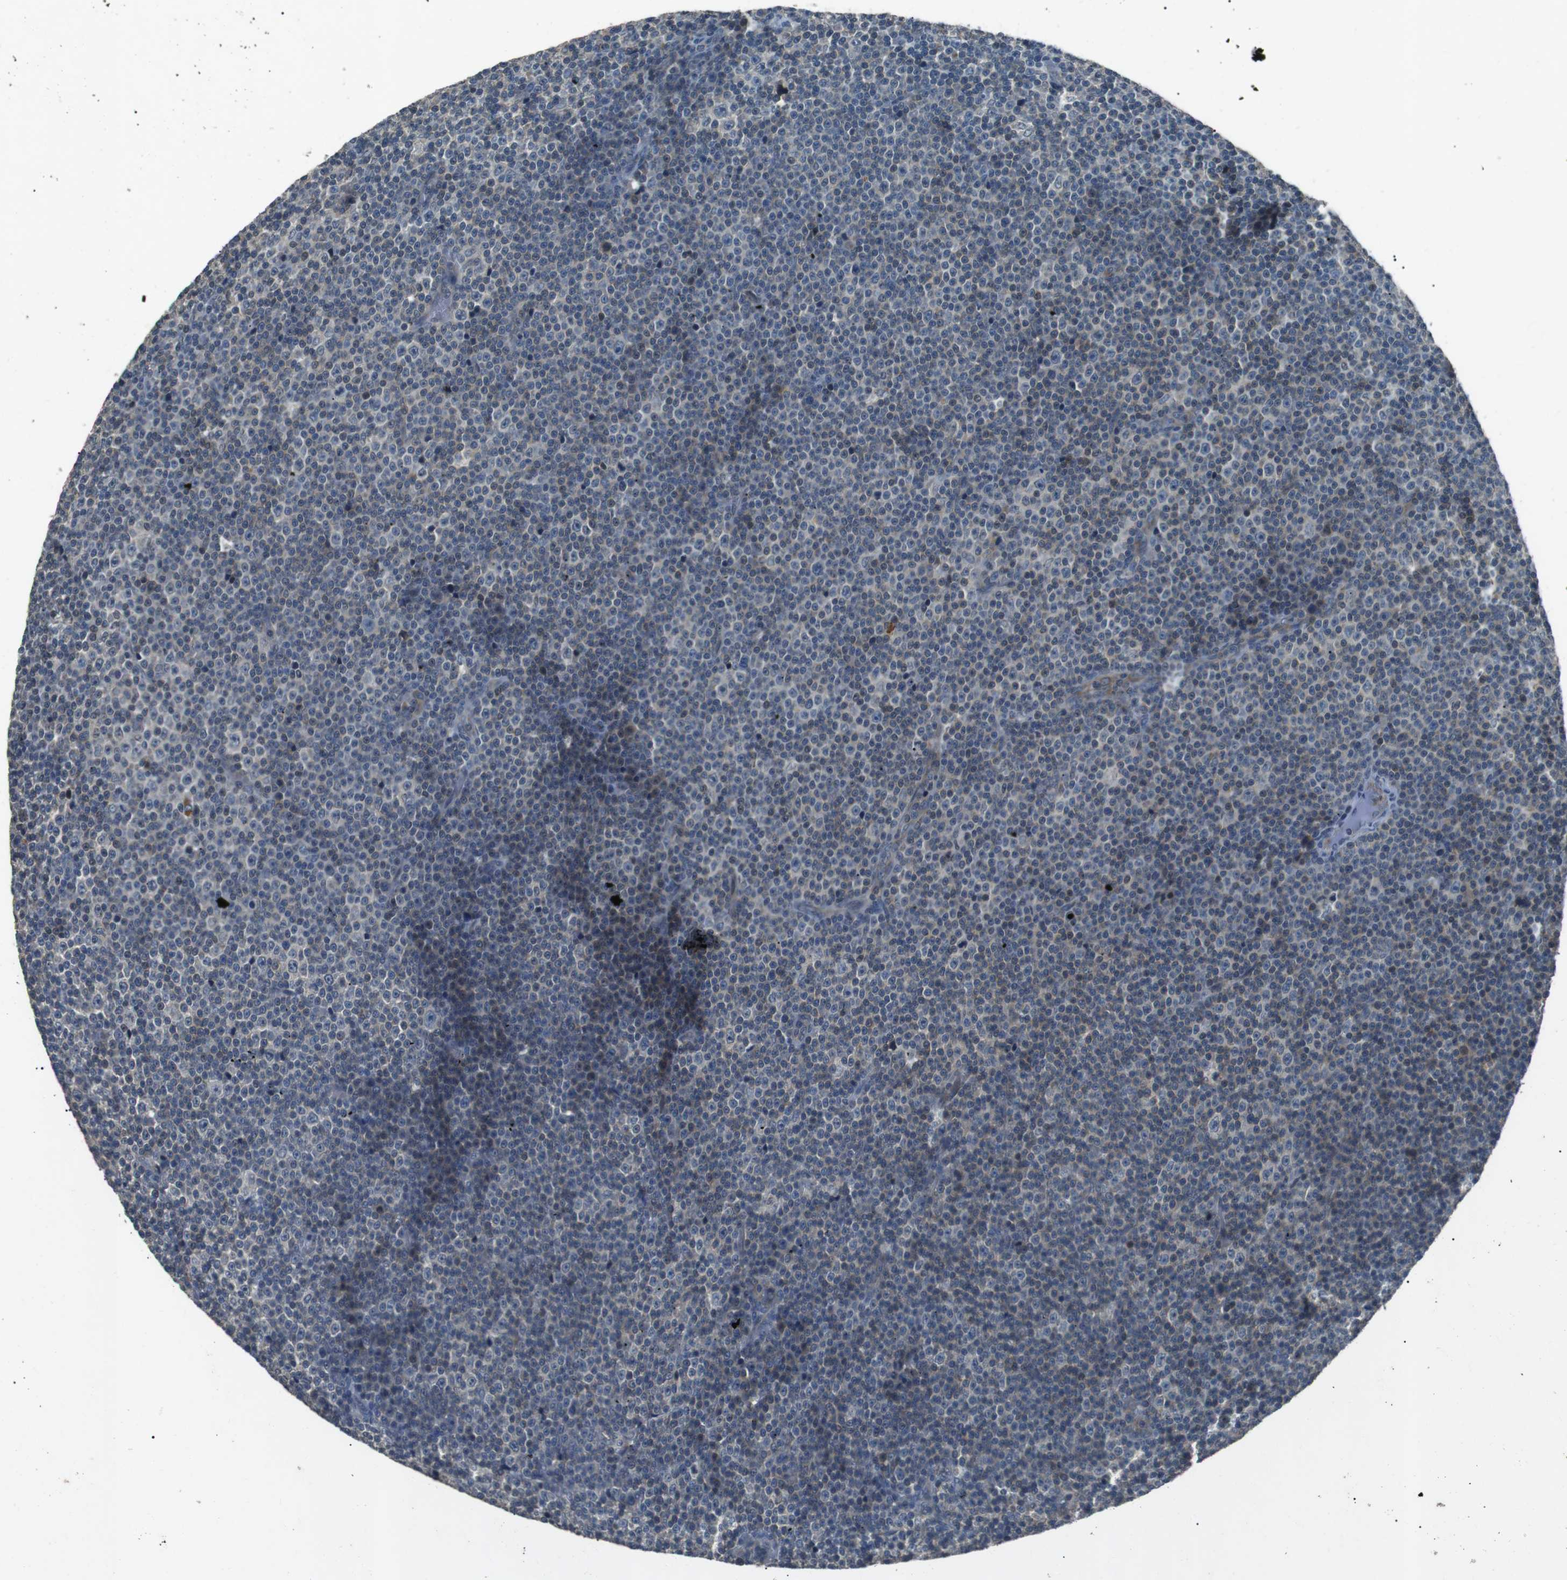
{"staining": {"intensity": "weak", "quantity": "<25%", "location": "cytoplasmic/membranous"}, "tissue": "lymphoma", "cell_type": "Tumor cells", "image_type": "cancer", "snomed": [{"axis": "morphology", "description": "Malignant lymphoma, non-Hodgkin's type, Low grade"}, {"axis": "topography", "description": "Lymph node"}], "caption": "IHC of lymphoma reveals no expression in tumor cells.", "gene": "NEK7", "patient": {"sex": "female", "age": 67}}